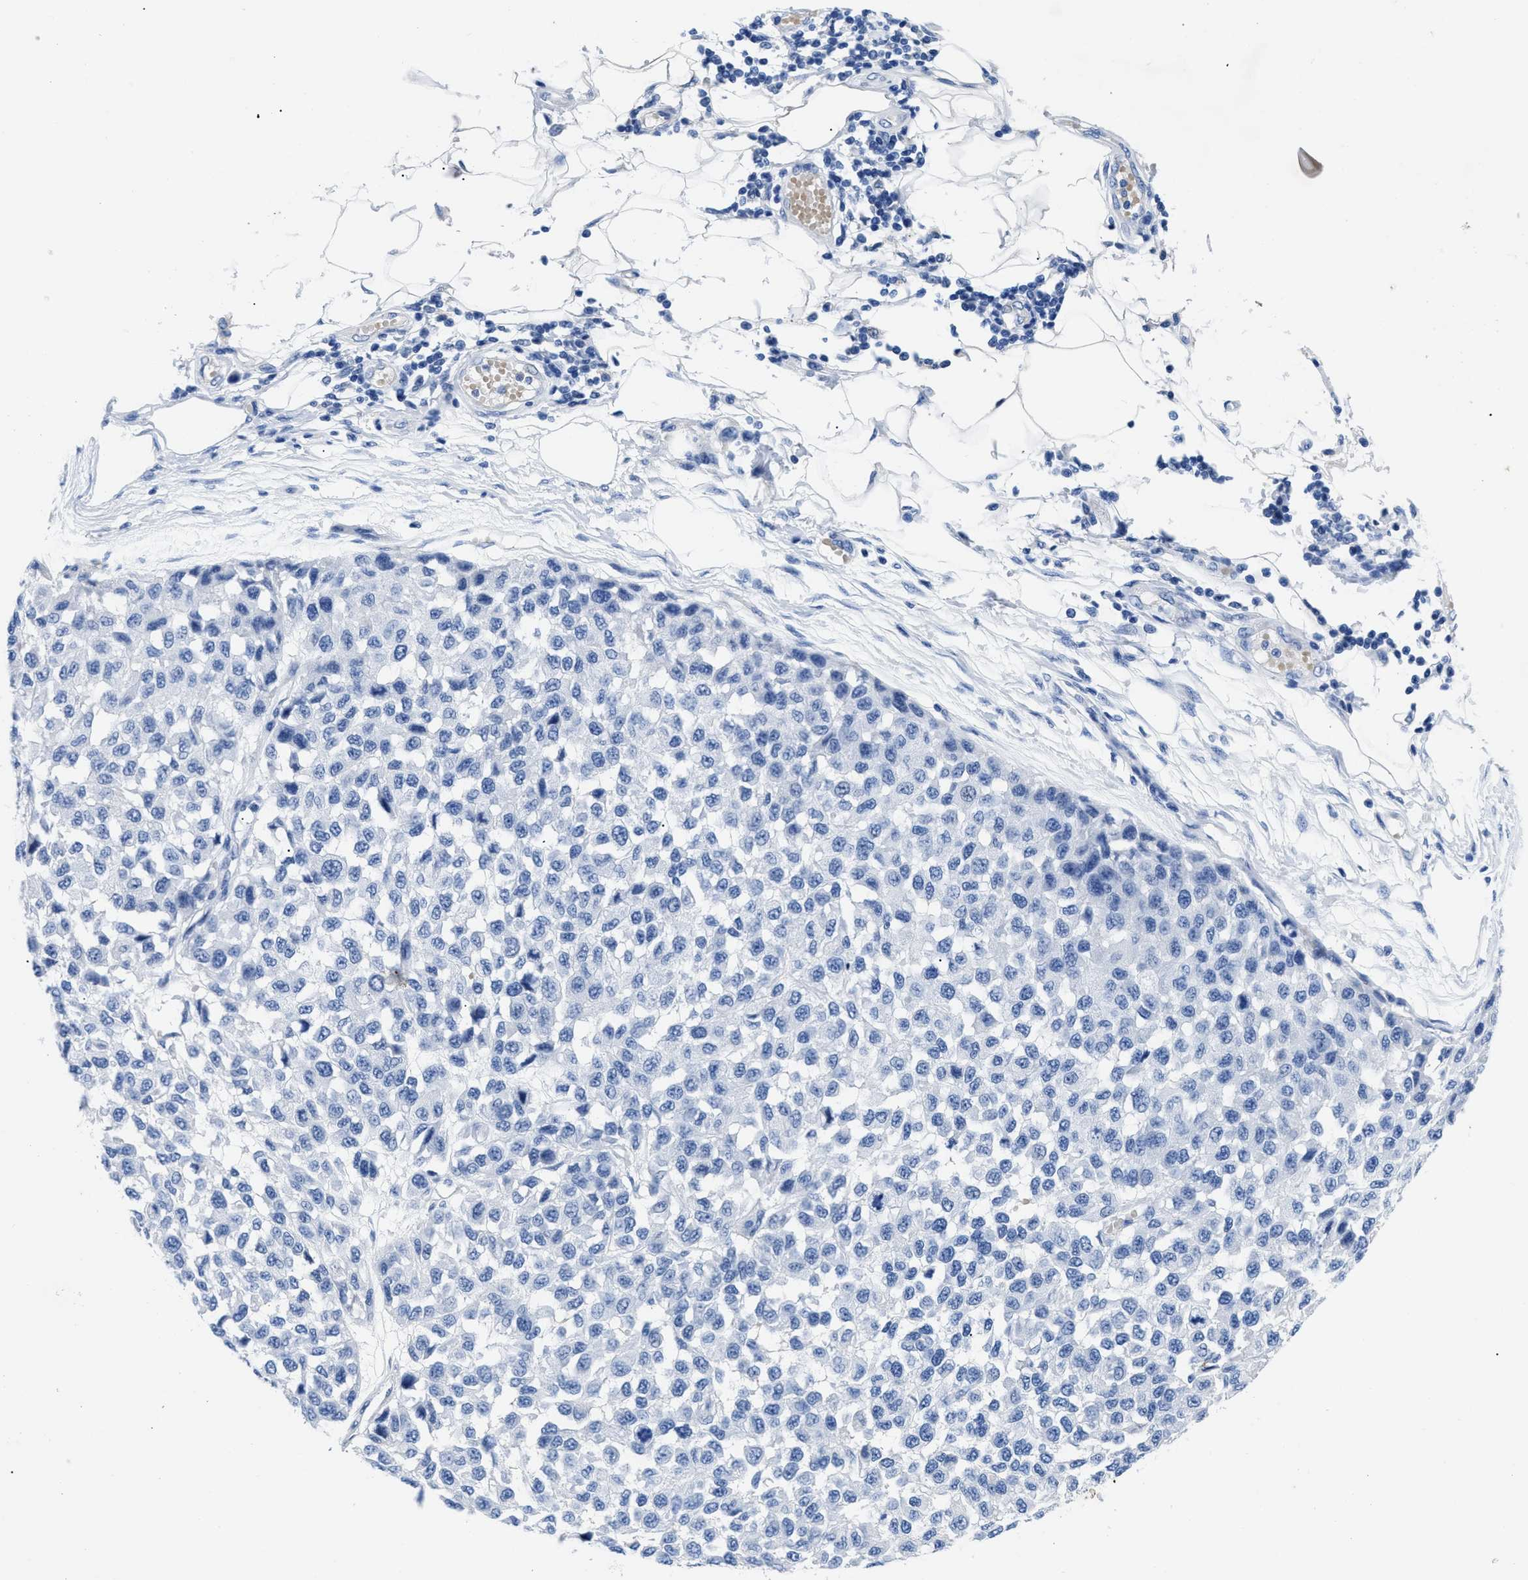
{"staining": {"intensity": "negative", "quantity": "none", "location": "none"}, "tissue": "melanoma", "cell_type": "Tumor cells", "image_type": "cancer", "snomed": [{"axis": "morphology", "description": "Normal tissue, NOS"}, {"axis": "morphology", "description": "Malignant melanoma, NOS"}, {"axis": "topography", "description": "Skin"}], "caption": "Protein analysis of melanoma displays no significant expression in tumor cells.", "gene": "TMEM68", "patient": {"sex": "male", "age": 62}}